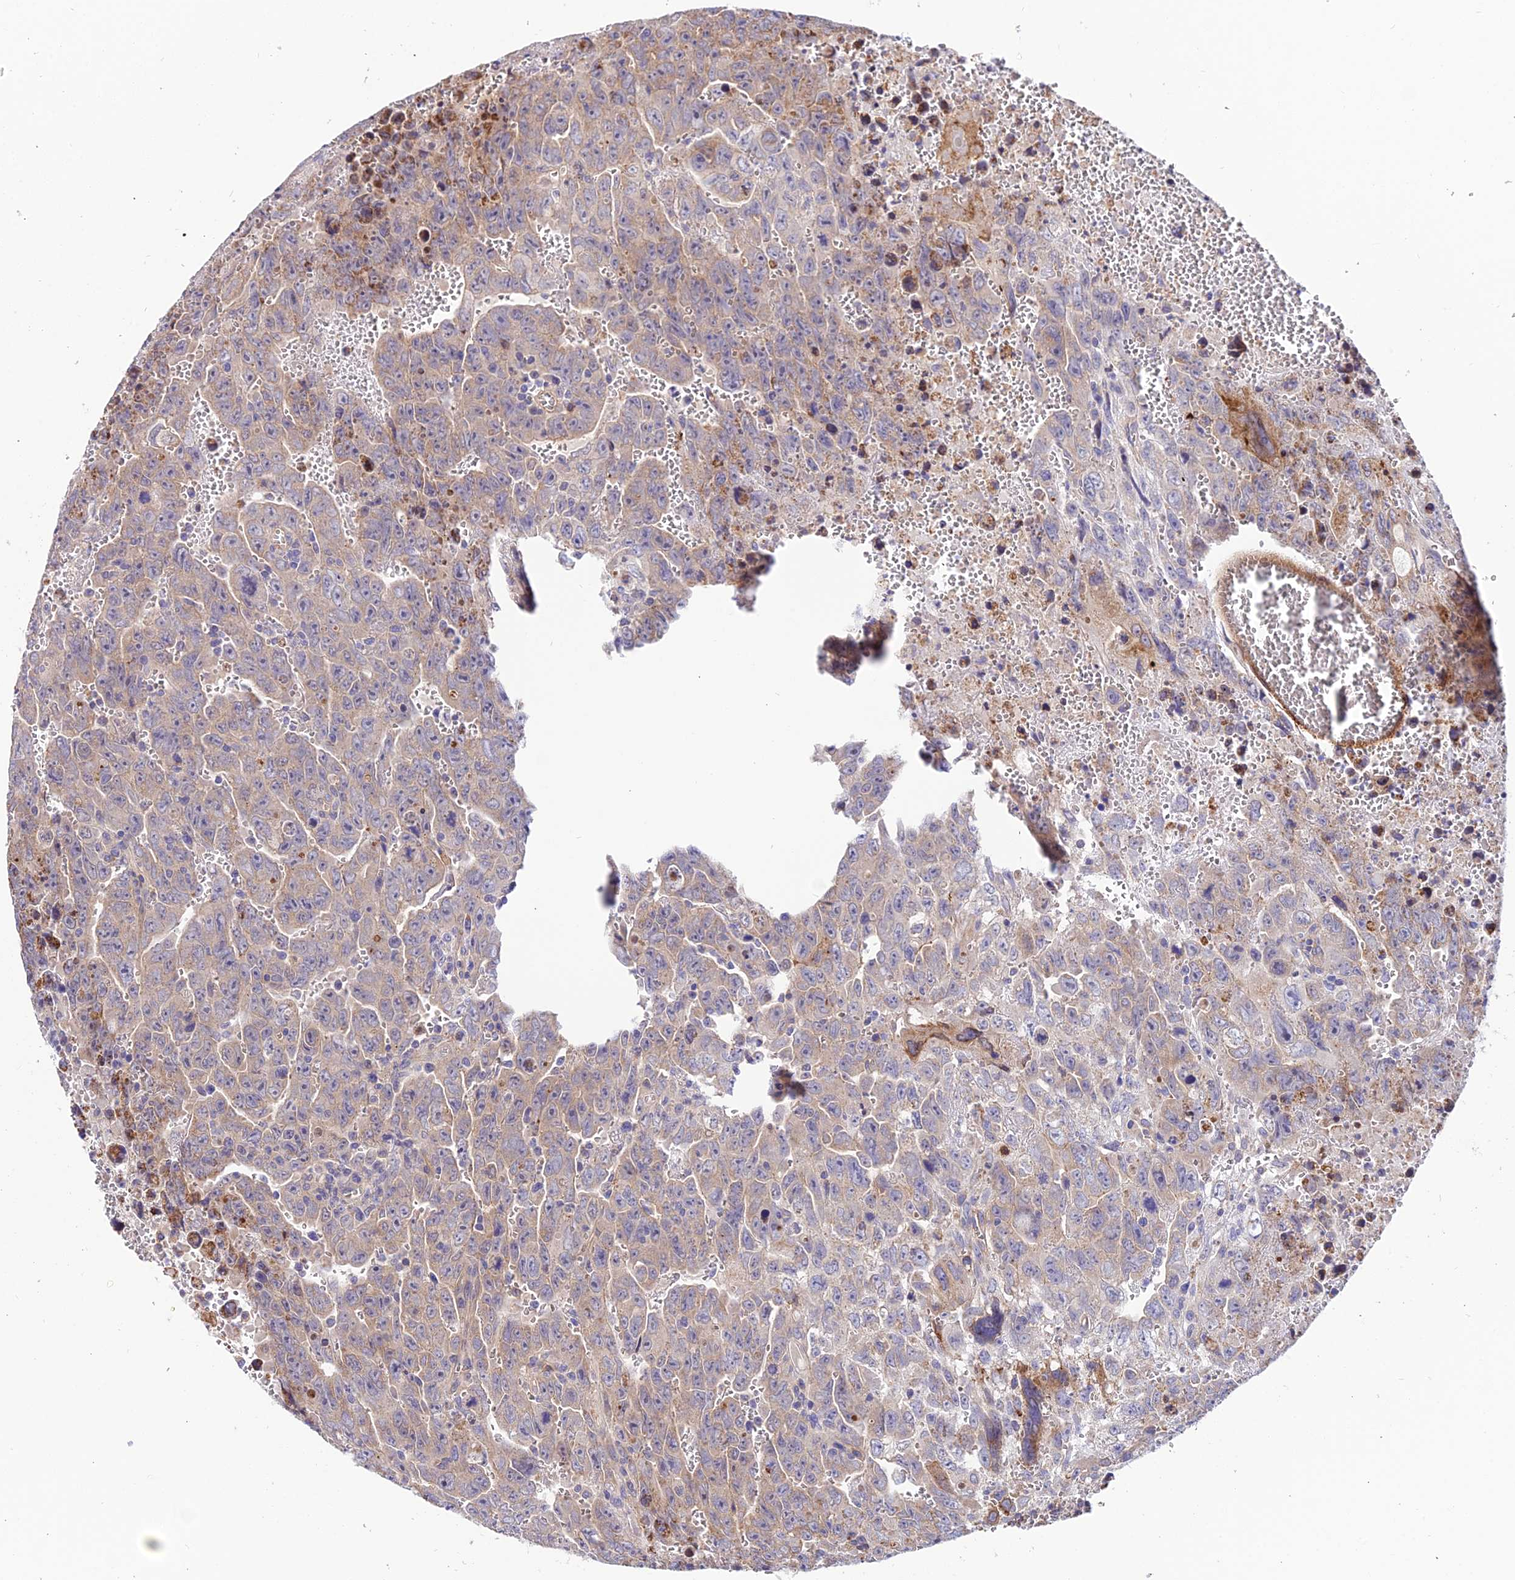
{"staining": {"intensity": "weak", "quantity": "25%-75%", "location": "cytoplasmic/membranous"}, "tissue": "testis cancer", "cell_type": "Tumor cells", "image_type": "cancer", "snomed": [{"axis": "morphology", "description": "Carcinoma, Embryonal, NOS"}, {"axis": "topography", "description": "Testis"}], "caption": "Immunohistochemical staining of human testis cancer reveals low levels of weak cytoplasmic/membranous expression in about 25%-75% of tumor cells.", "gene": "TRIM43B", "patient": {"sex": "male", "age": 28}}